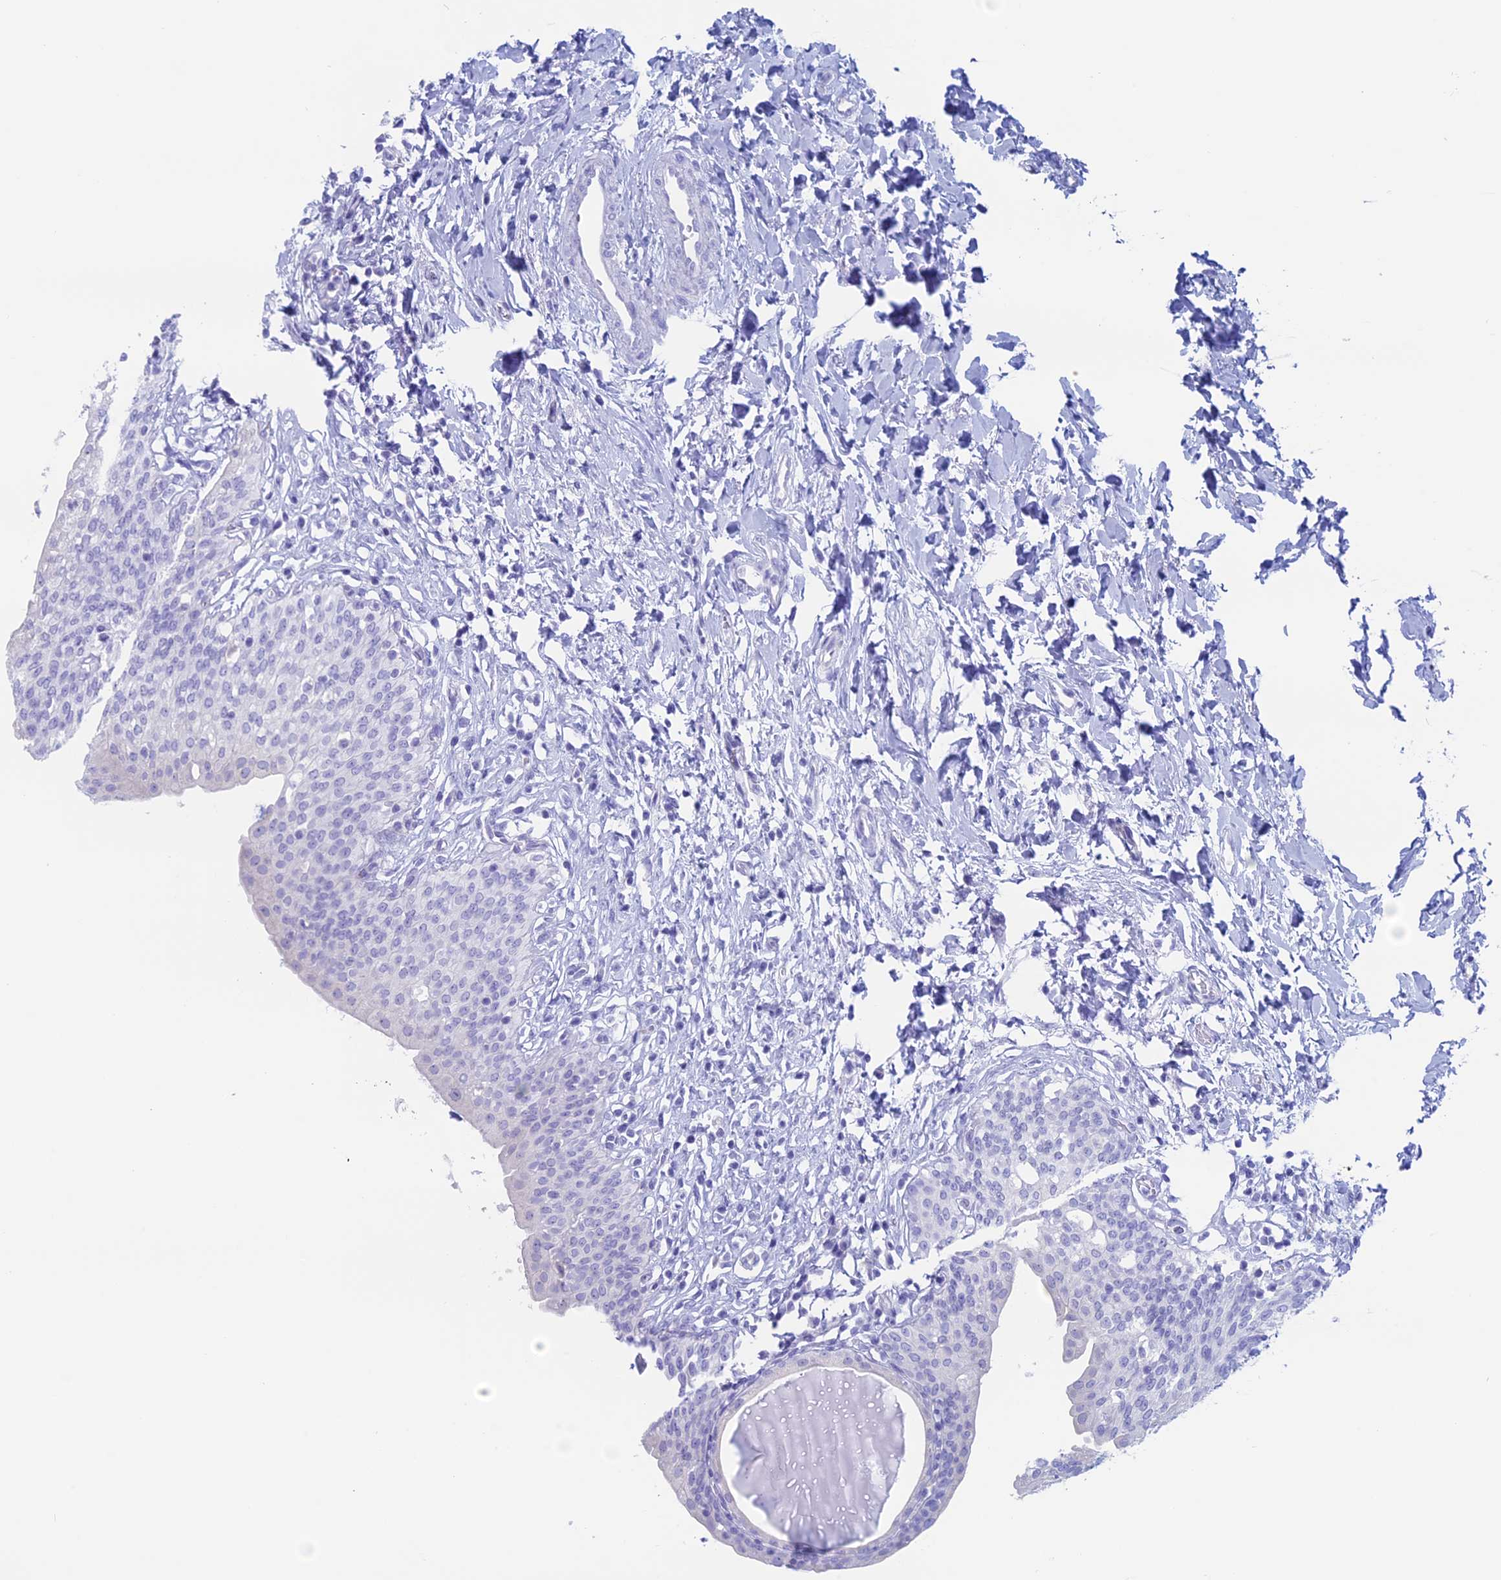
{"staining": {"intensity": "negative", "quantity": "none", "location": "none"}, "tissue": "urinary bladder", "cell_type": "Urothelial cells", "image_type": "normal", "snomed": [{"axis": "morphology", "description": "Normal tissue, NOS"}, {"axis": "topography", "description": "Urinary bladder"}], "caption": "Urothelial cells are negative for protein expression in normal human urinary bladder. Nuclei are stained in blue.", "gene": "RP1", "patient": {"sex": "male", "age": 83}}